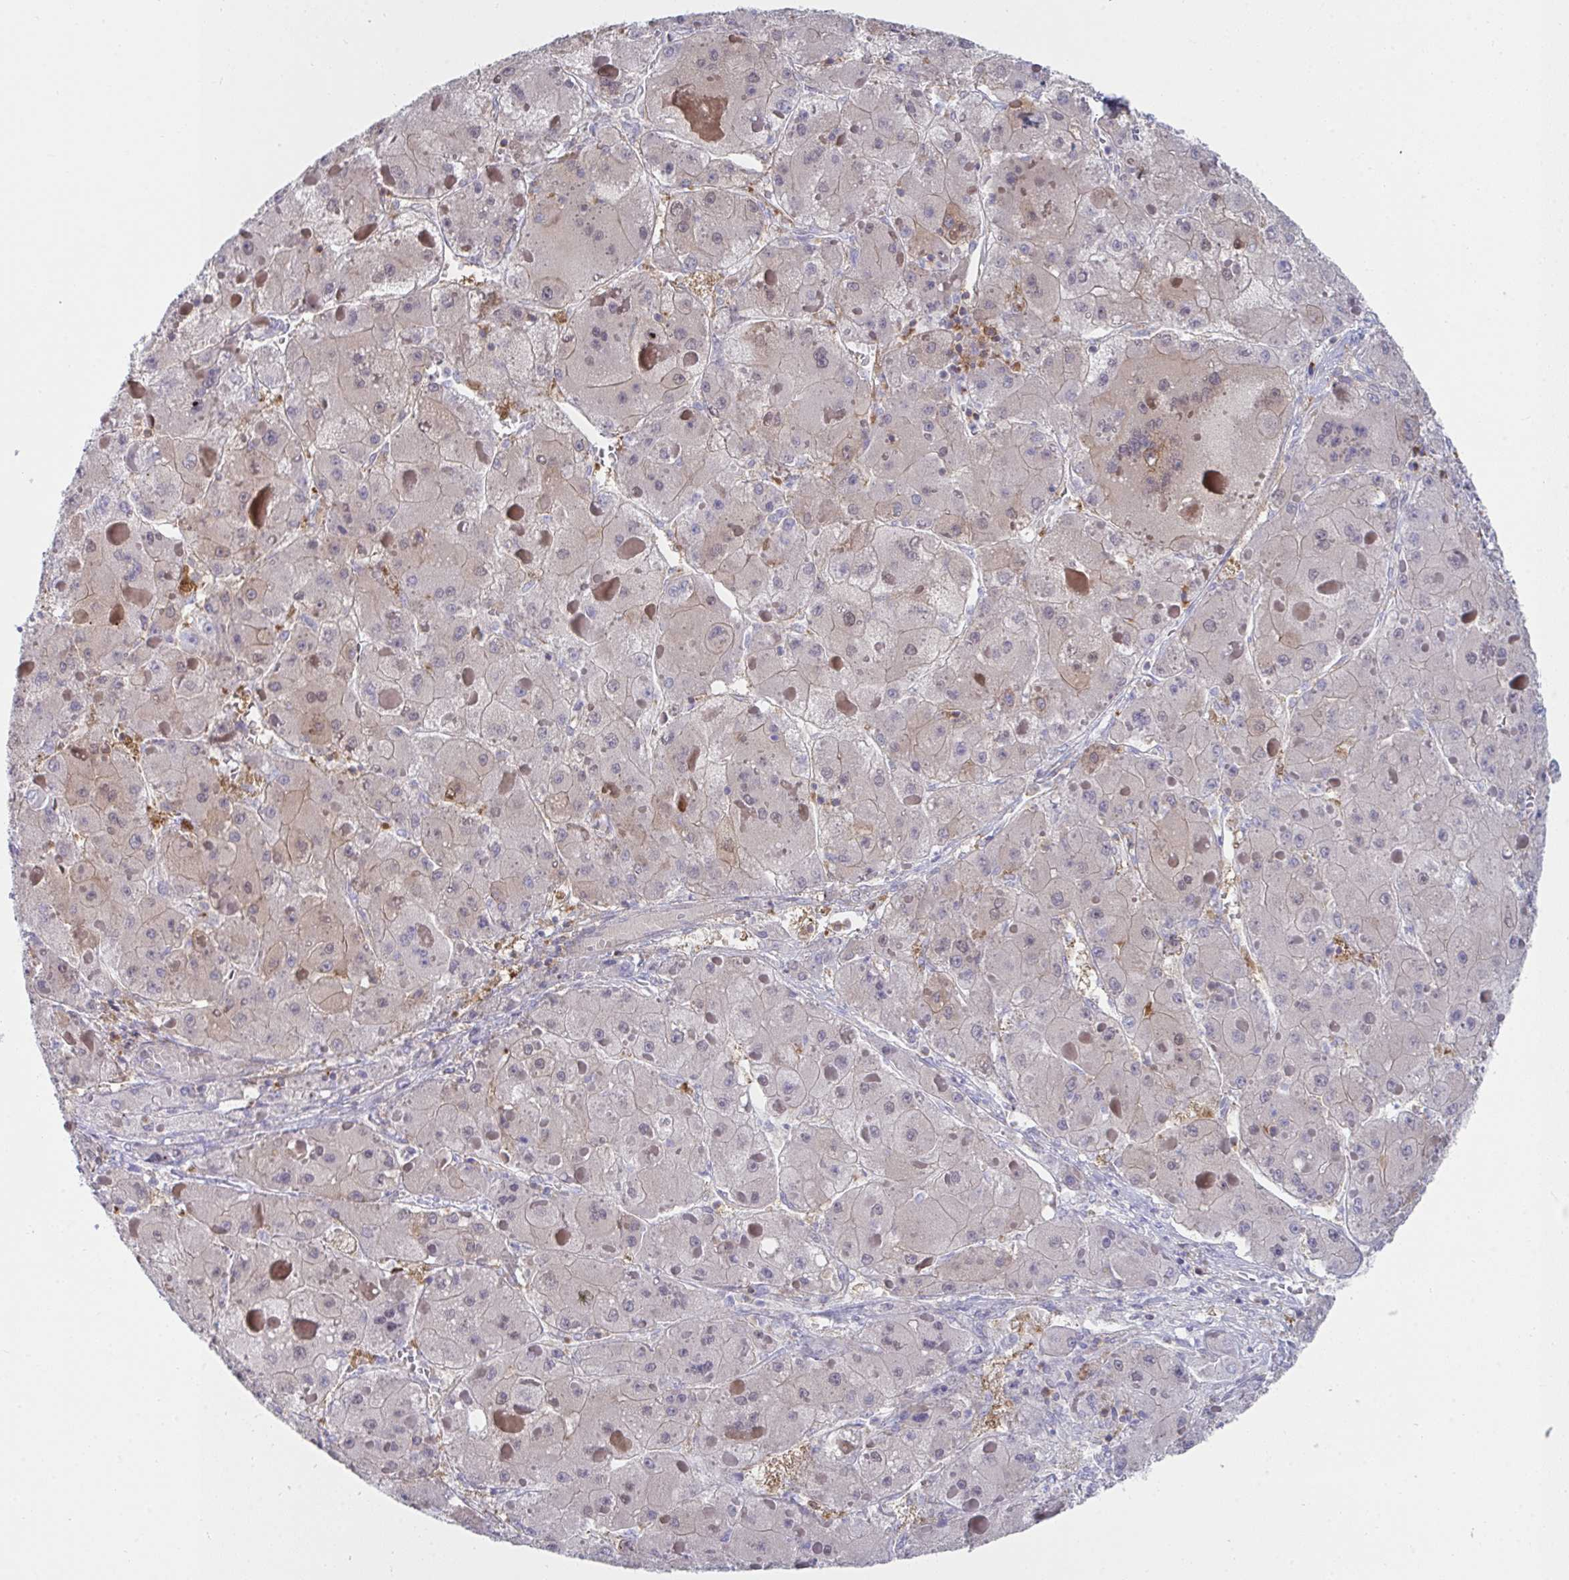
{"staining": {"intensity": "negative", "quantity": "none", "location": "none"}, "tissue": "liver cancer", "cell_type": "Tumor cells", "image_type": "cancer", "snomed": [{"axis": "morphology", "description": "Carcinoma, Hepatocellular, NOS"}, {"axis": "topography", "description": "Liver"}], "caption": "Immunohistochemistry (IHC) photomicrograph of liver cancer stained for a protein (brown), which demonstrates no expression in tumor cells.", "gene": "WNK1", "patient": {"sex": "female", "age": 73}}